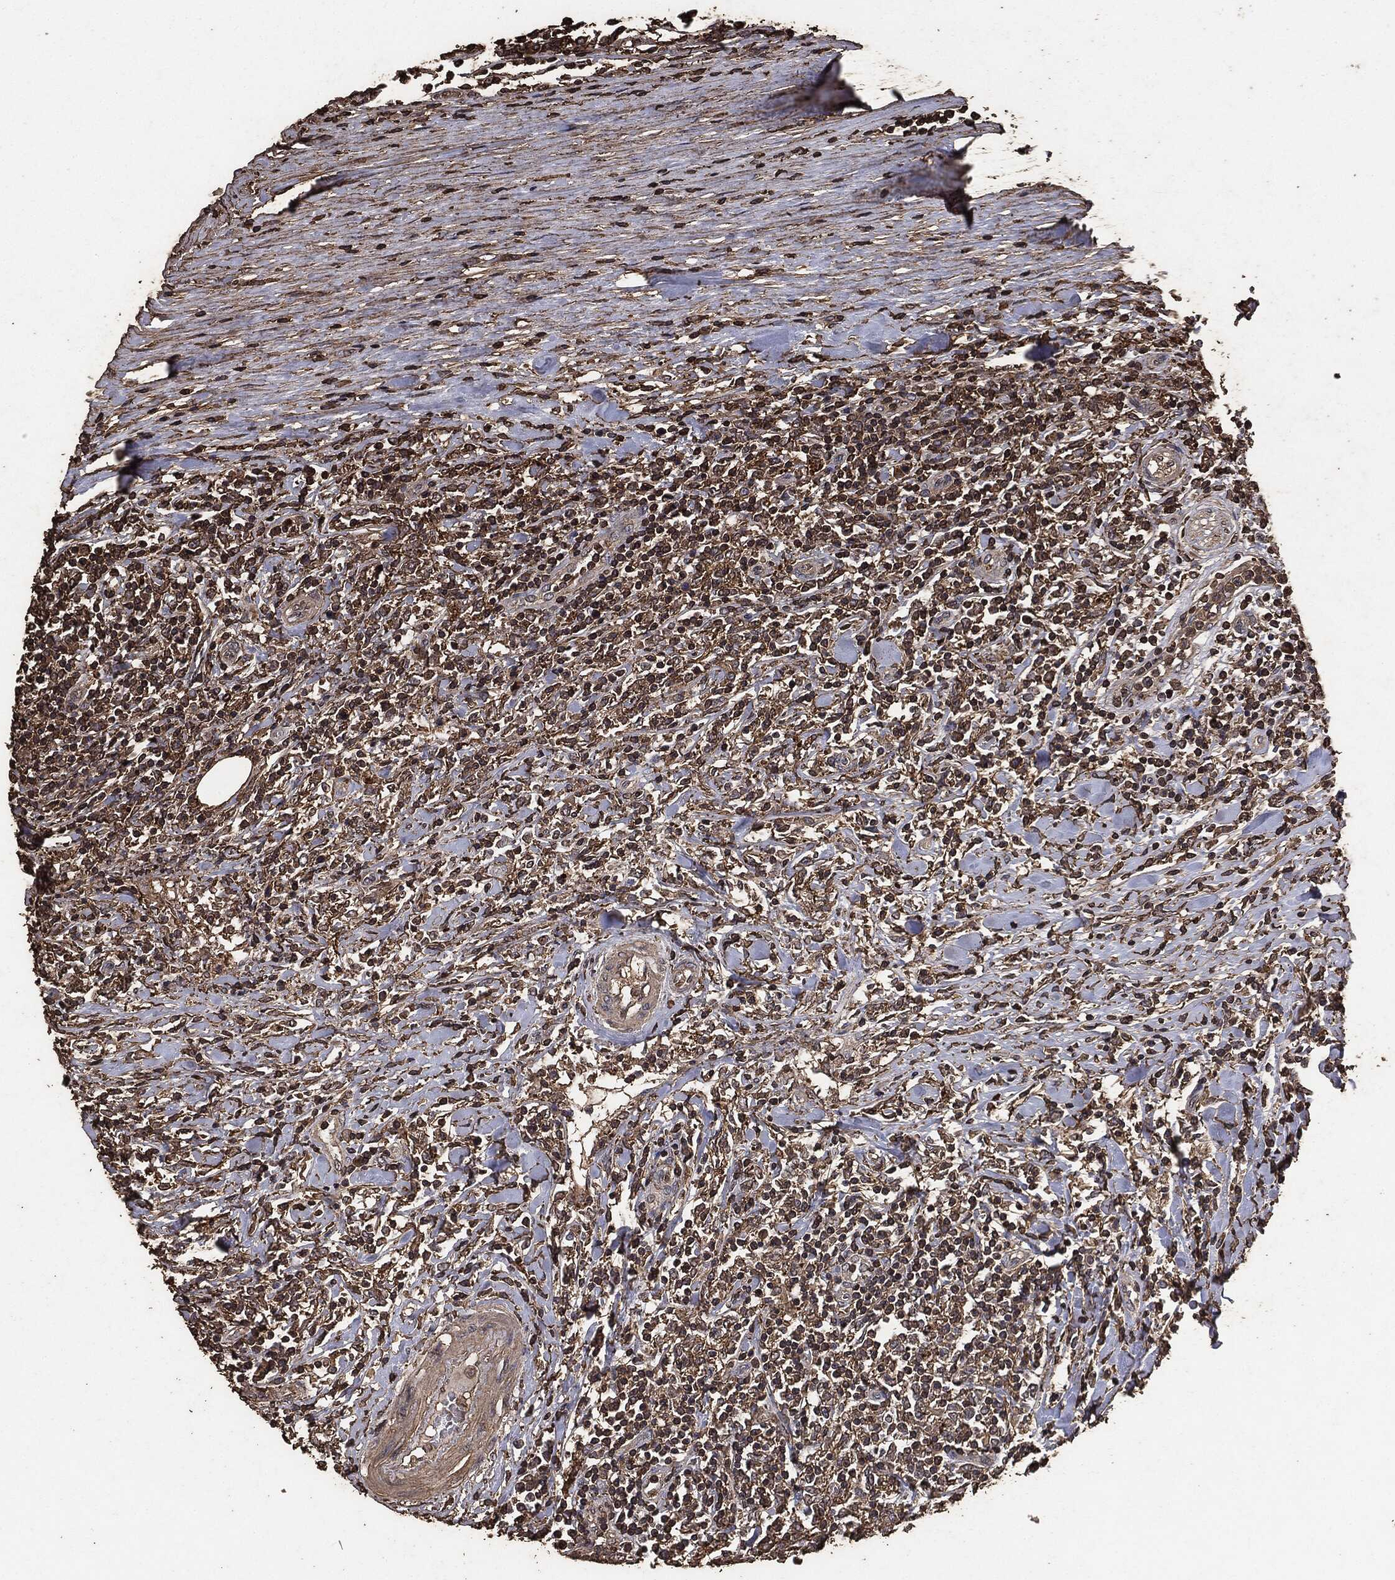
{"staining": {"intensity": "moderate", "quantity": ">75%", "location": "cytoplasmic/membranous"}, "tissue": "lymphoma", "cell_type": "Tumor cells", "image_type": "cancer", "snomed": [{"axis": "morphology", "description": "Malignant lymphoma, non-Hodgkin's type, High grade"}, {"axis": "topography", "description": "Lymph node"}], "caption": "Immunohistochemistry of high-grade malignant lymphoma, non-Hodgkin's type displays medium levels of moderate cytoplasmic/membranous staining in approximately >75% of tumor cells.", "gene": "MTOR", "patient": {"sex": "female", "age": 84}}